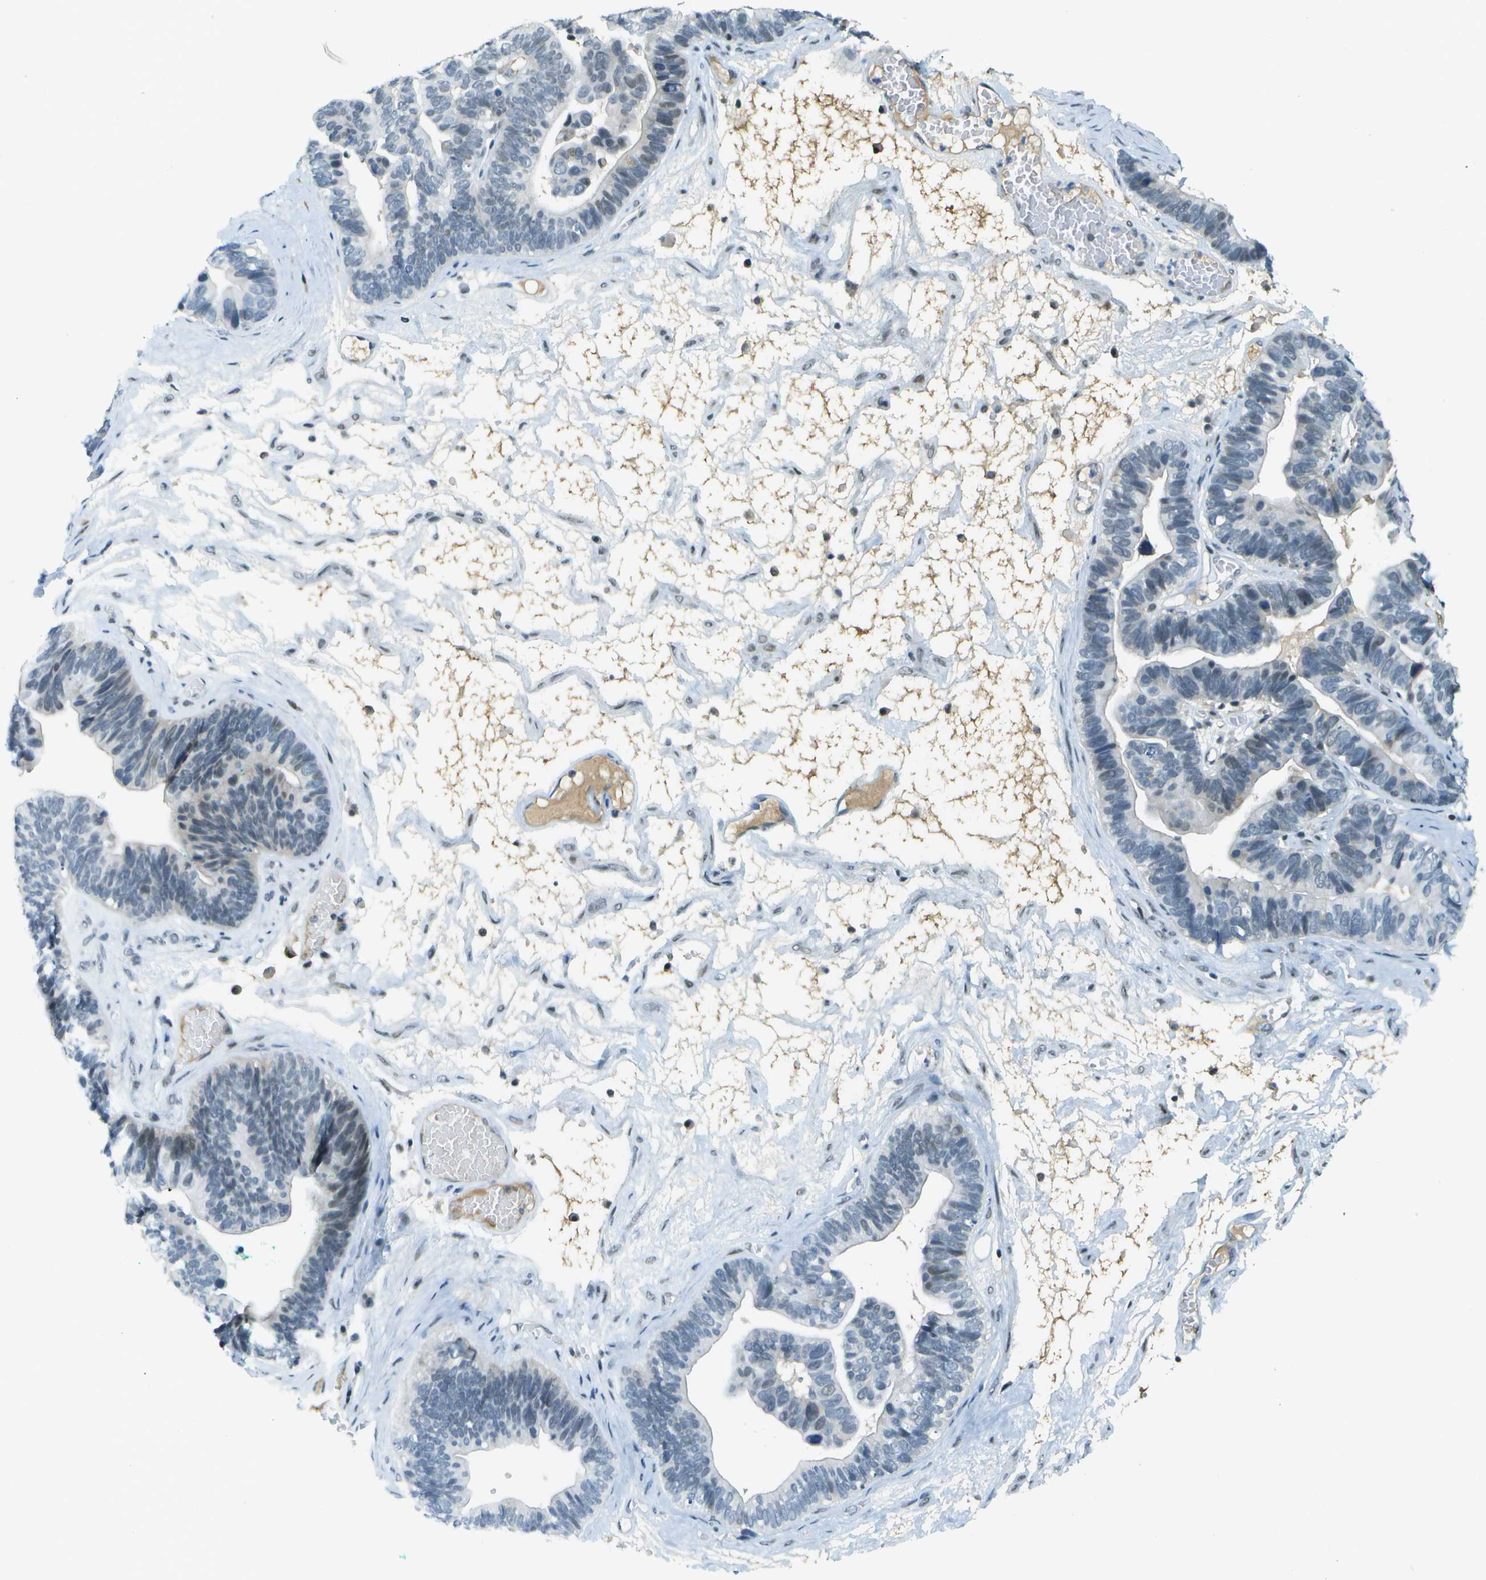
{"staining": {"intensity": "weak", "quantity": "<25%", "location": "nuclear"}, "tissue": "ovarian cancer", "cell_type": "Tumor cells", "image_type": "cancer", "snomed": [{"axis": "morphology", "description": "Cystadenocarcinoma, serous, NOS"}, {"axis": "topography", "description": "Ovary"}], "caption": "An immunohistochemistry photomicrograph of ovarian cancer (serous cystadenocarcinoma) is shown. There is no staining in tumor cells of ovarian cancer (serous cystadenocarcinoma).", "gene": "NEK11", "patient": {"sex": "female", "age": 56}}